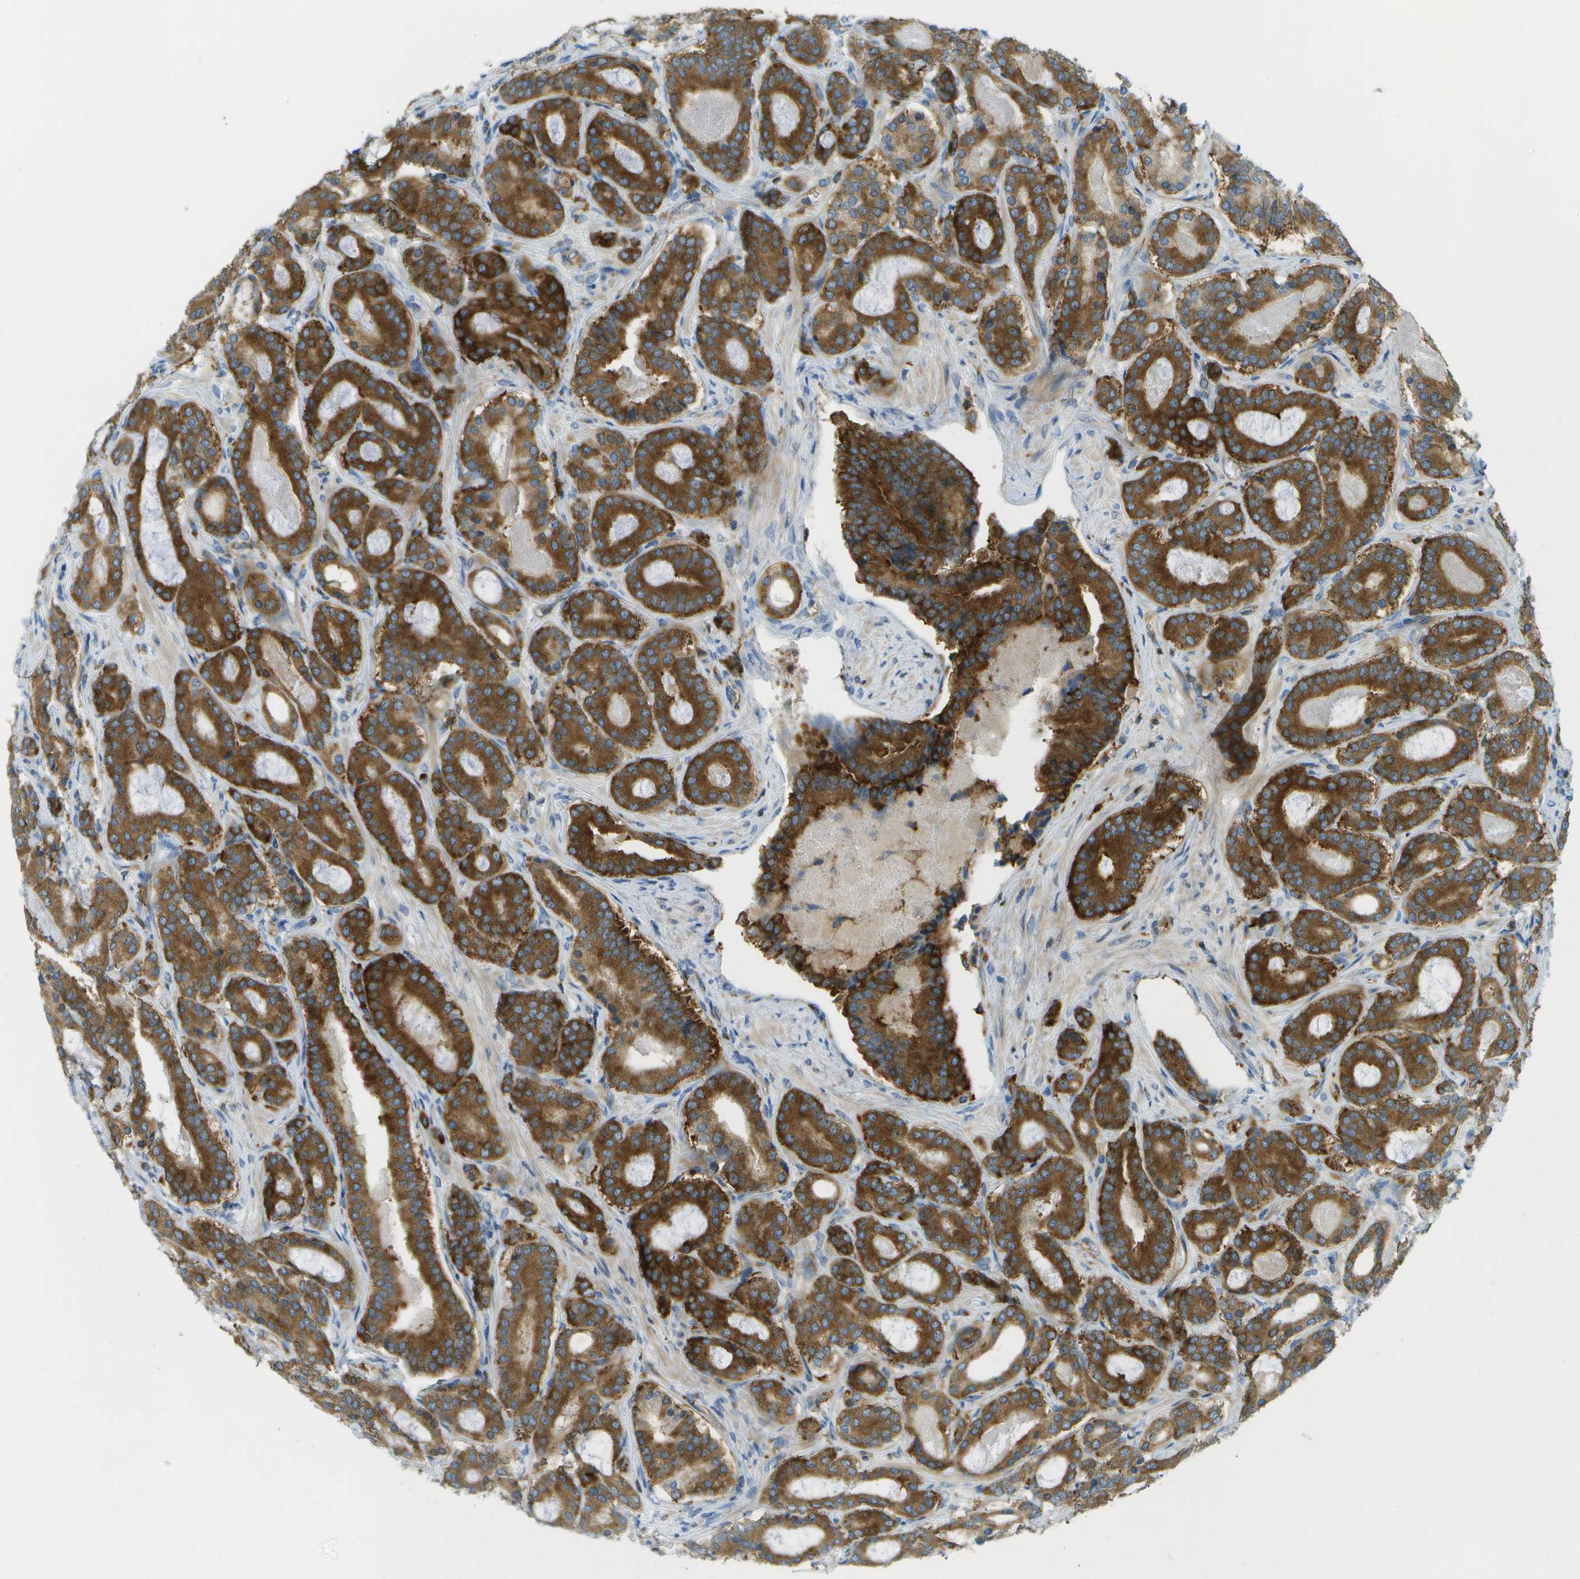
{"staining": {"intensity": "strong", "quantity": ">75%", "location": "cytoplasmic/membranous"}, "tissue": "prostate cancer", "cell_type": "Tumor cells", "image_type": "cancer", "snomed": [{"axis": "morphology", "description": "Adenocarcinoma, High grade"}, {"axis": "topography", "description": "Prostate"}], "caption": "Strong cytoplasmic/membranous protein expression is identified in about >75% of tumor cells in prostate cancer.", "gene": "TMTC1", "patient": {"sex": "male", "age": 60}}